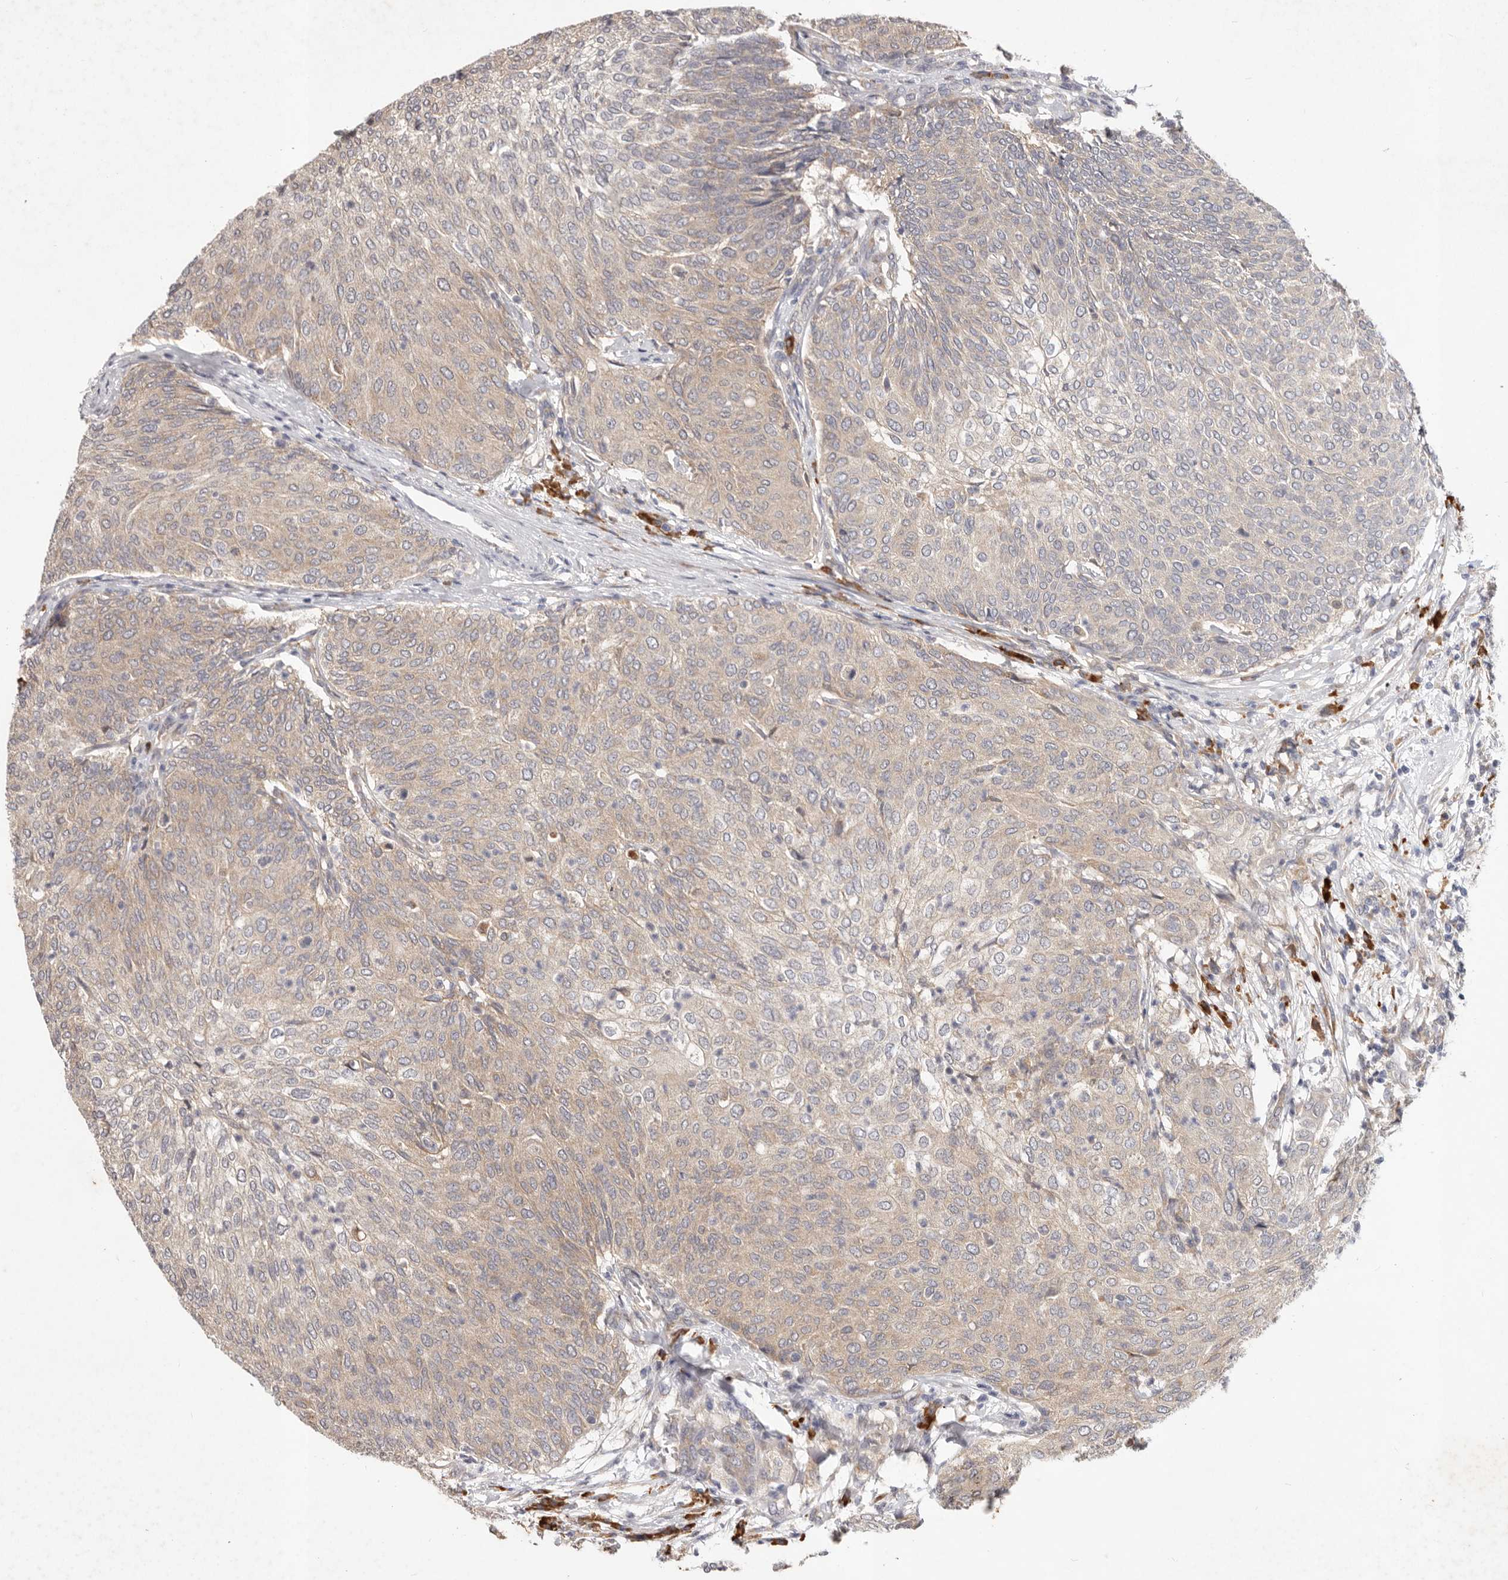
{"staining": {"intensity": "weak", "quantity": ">75%", "location": "cytoplasmic/membranous"}, "tissue": "urothelial cancer", "cell_type": "Tumor cells", "image_type": "cancer", "snomed": [{"axis": "morphology", "description": "Urothelial carcinoma, Low grade"}, {"axis": "topography", "description": "Urinary bladder"}], "caption": "Immunohistochemical staining of human low-grade urothelial carcinoma exhibits weak cytoplasmic/membranous protein positivity in approximately >75% of tumor cells. (DAB (3,3'-diaminobenzidine) IHC, brown staining for protein, blue staining for nuclei).", "gene": "WDR77", "patient": {"sex": "female", "age": 79}}